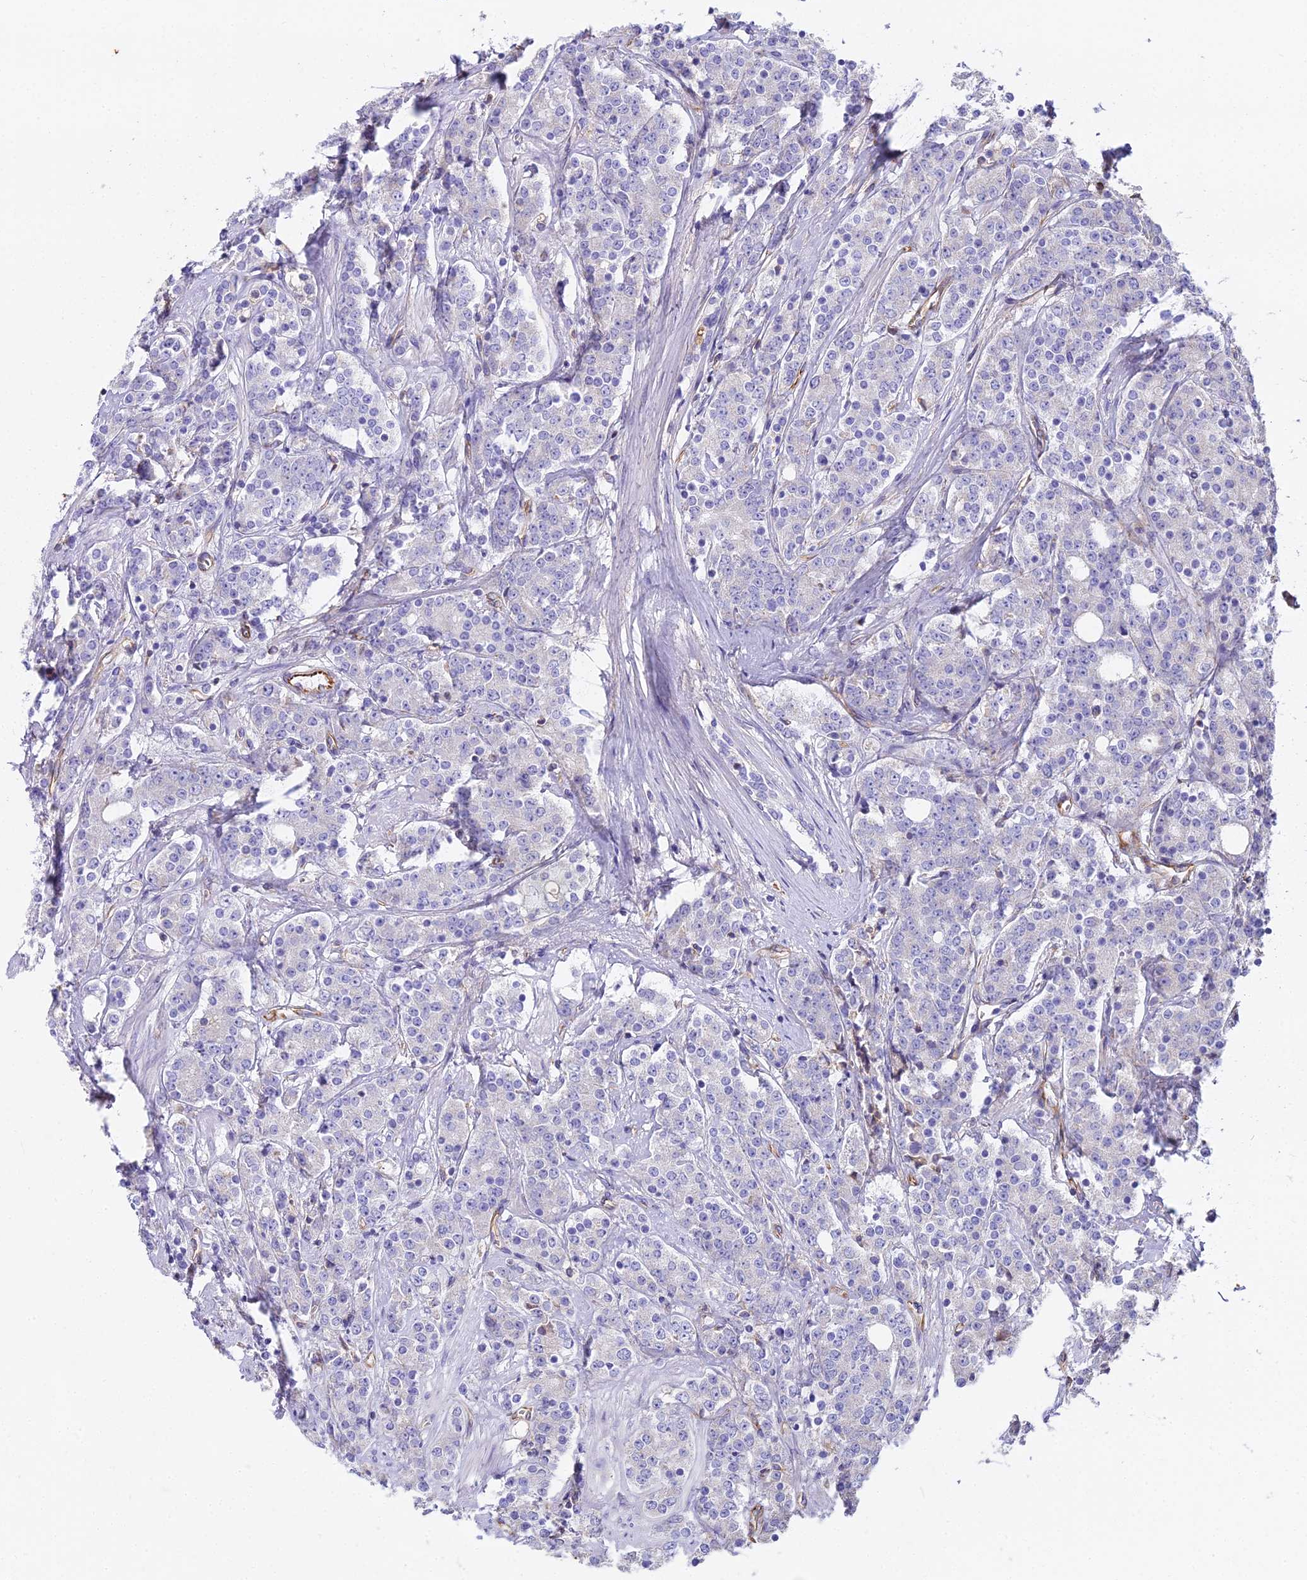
{"staining": {"intensity": "negative", "quantity": "none", "location": "none"}, "tissue": "prostate cancer", "cell_type": "Tumor cells", "image_type": "cancer", "snomed": [{"axis": "morphology", "description": "Adenocarcinoma, High grade"}, {"axis": "topography", "description": "Prostate"}], "caption": "IHC photomicrograph of neoplastic tissue: prostate cancer (high-grade adenocarcinoma) stained with DAB exhibits no significant protein expression in tumor cells. Brightfield microscopy of immunohistochemistry (IHC) stained with DAB (3,3'-diaminobenzidine) (brown) and hematoxylin (blue), captured at high magnification.", "gene": "BEX4", "patient": {"sex": "male", "age": 62}}